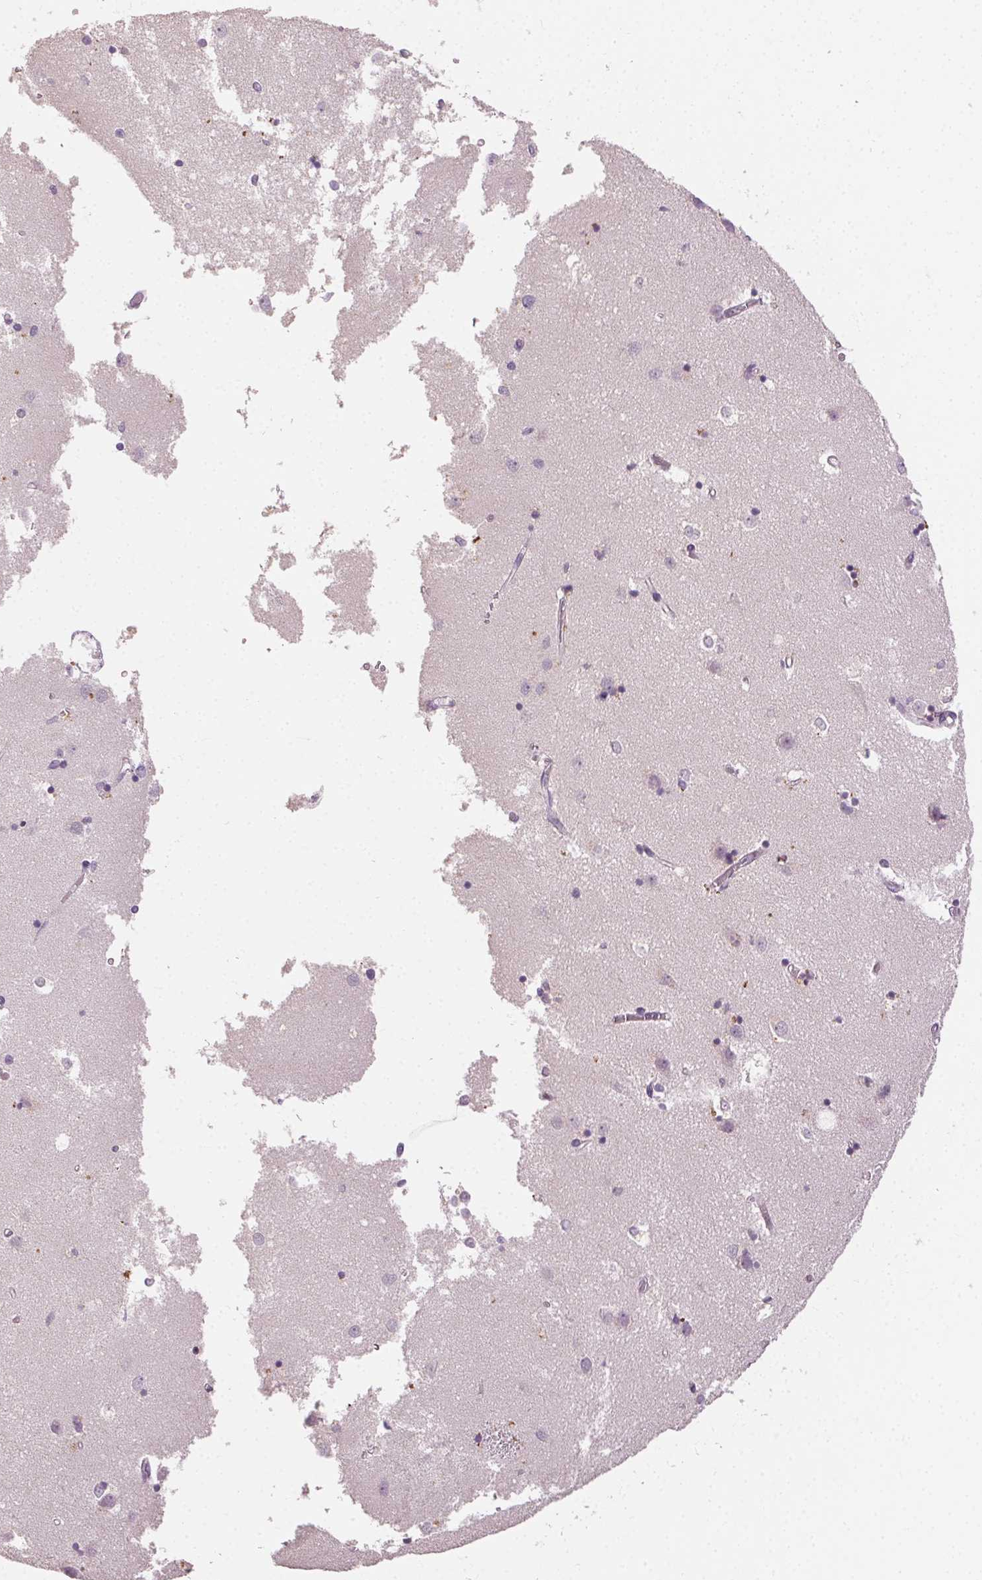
{"staining": {"intensity": "negative", "quantity": "none", "location": "none"}, "tissue": "caudate", "cell_type": "Glial cells", "image_type": "normal", "snomed": [{"axis": "morphology", "description": "Normal tissue, NOS"}, {"axis": "topography", "description": "Lateral ventricle wall"}], "caption": "An immunohistochemistry (IHC) image of benign caudate is shown. There is no staining in glial cells of caudate. (DAB (3,3'-diaminobenzidine) immunohistochemistry (IHC) with hematoxylin counter stain).", "gene": "CLTRN", "patient": {"sex": "male", "age": 54}}